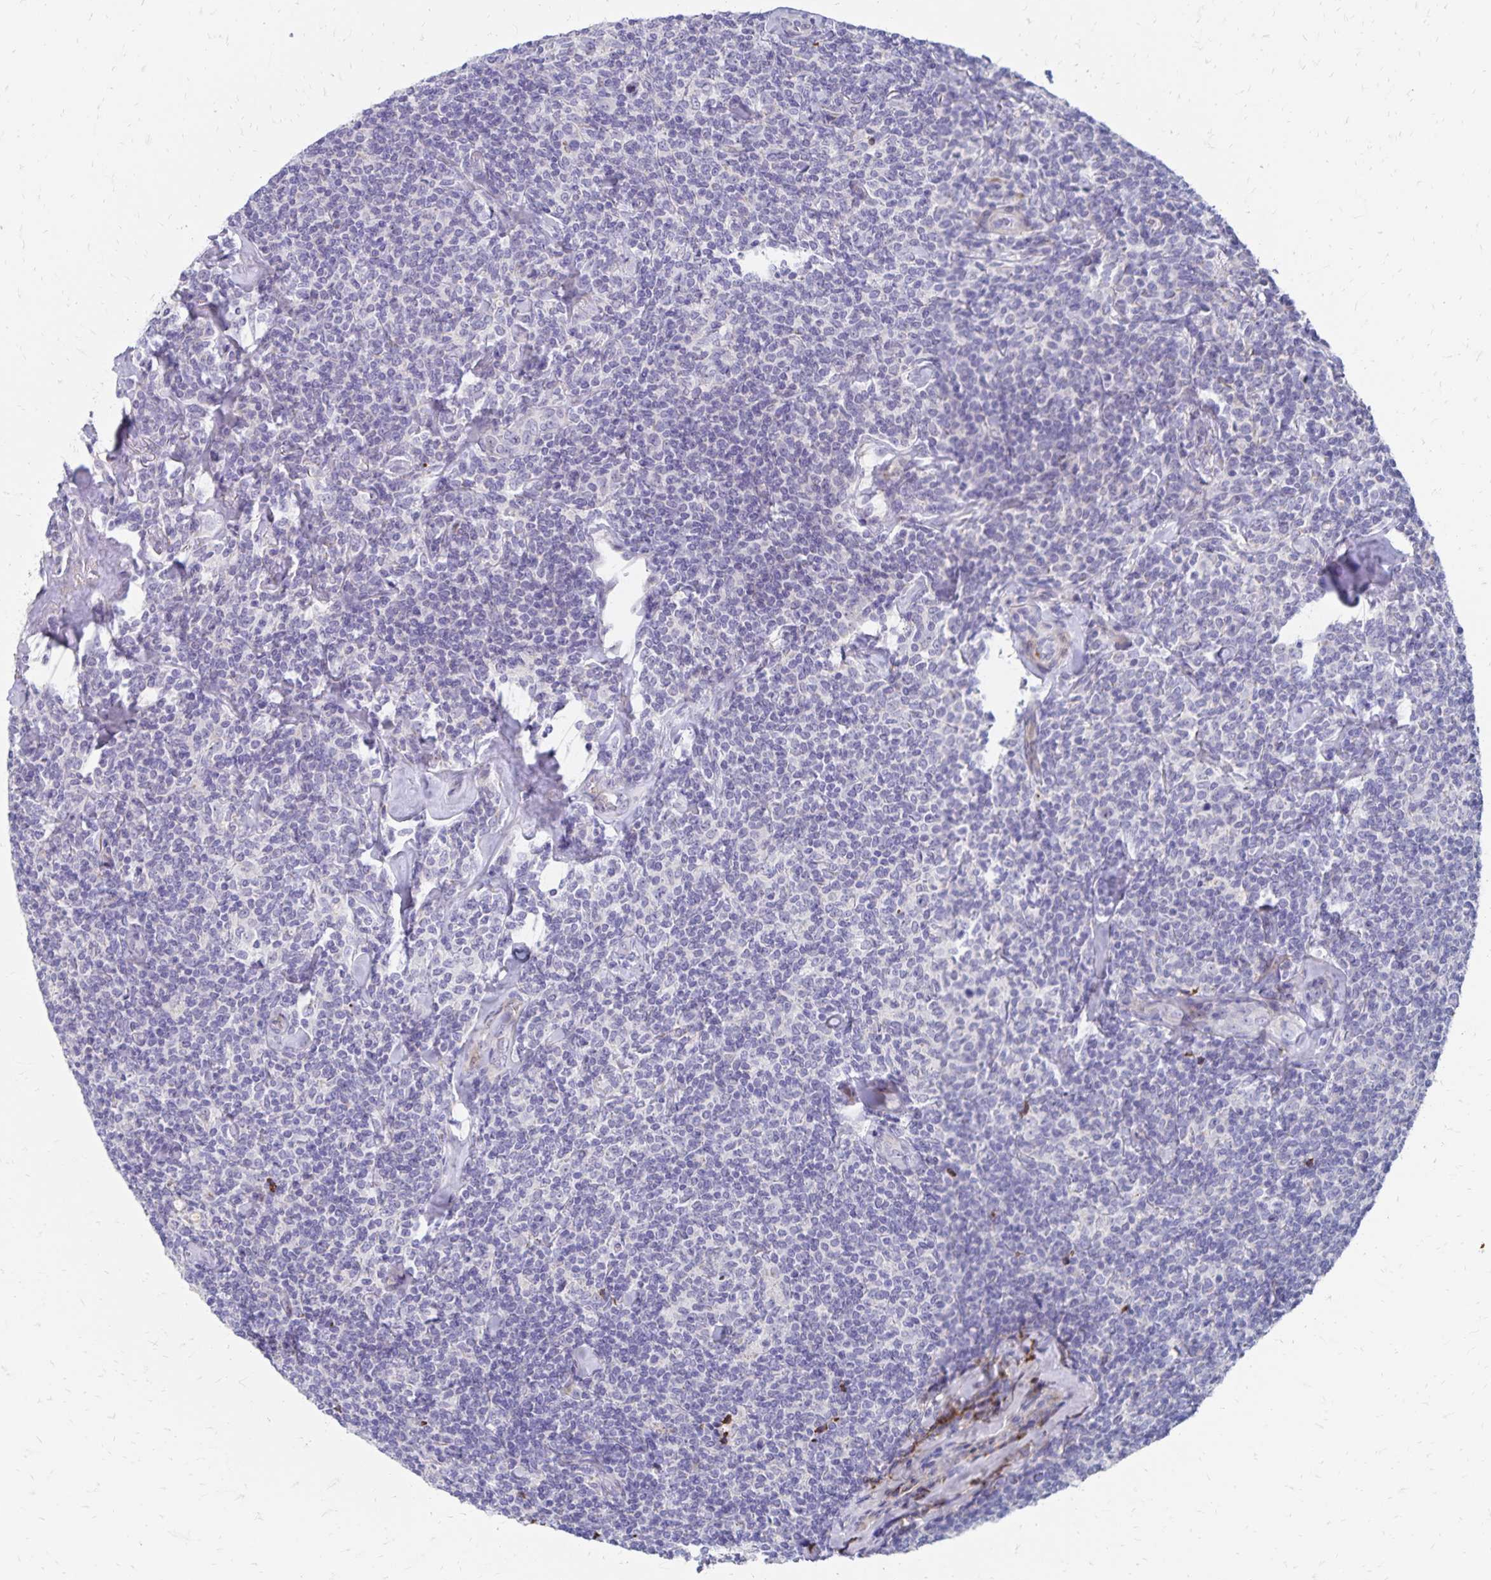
{"staining": {"intensity": "negative", "quantity": "none", "location": "none"}, "tissue": "lymphoma", "cell_type": "Tumor cells", "image_type": "cancer", "snomed": [{"axis": "morphology", "description": "Malignant lymphoma, non-Hodgkin's type, Low grade"}, {"axis": "topography", "description": "Lymph node"}], "caption": "Immunohistochemistry (IHC) of lymphoma exhibits no expression in tumor cells.", "gene": "NECAP1", "patient": {"sex": "female", "age": 56}}